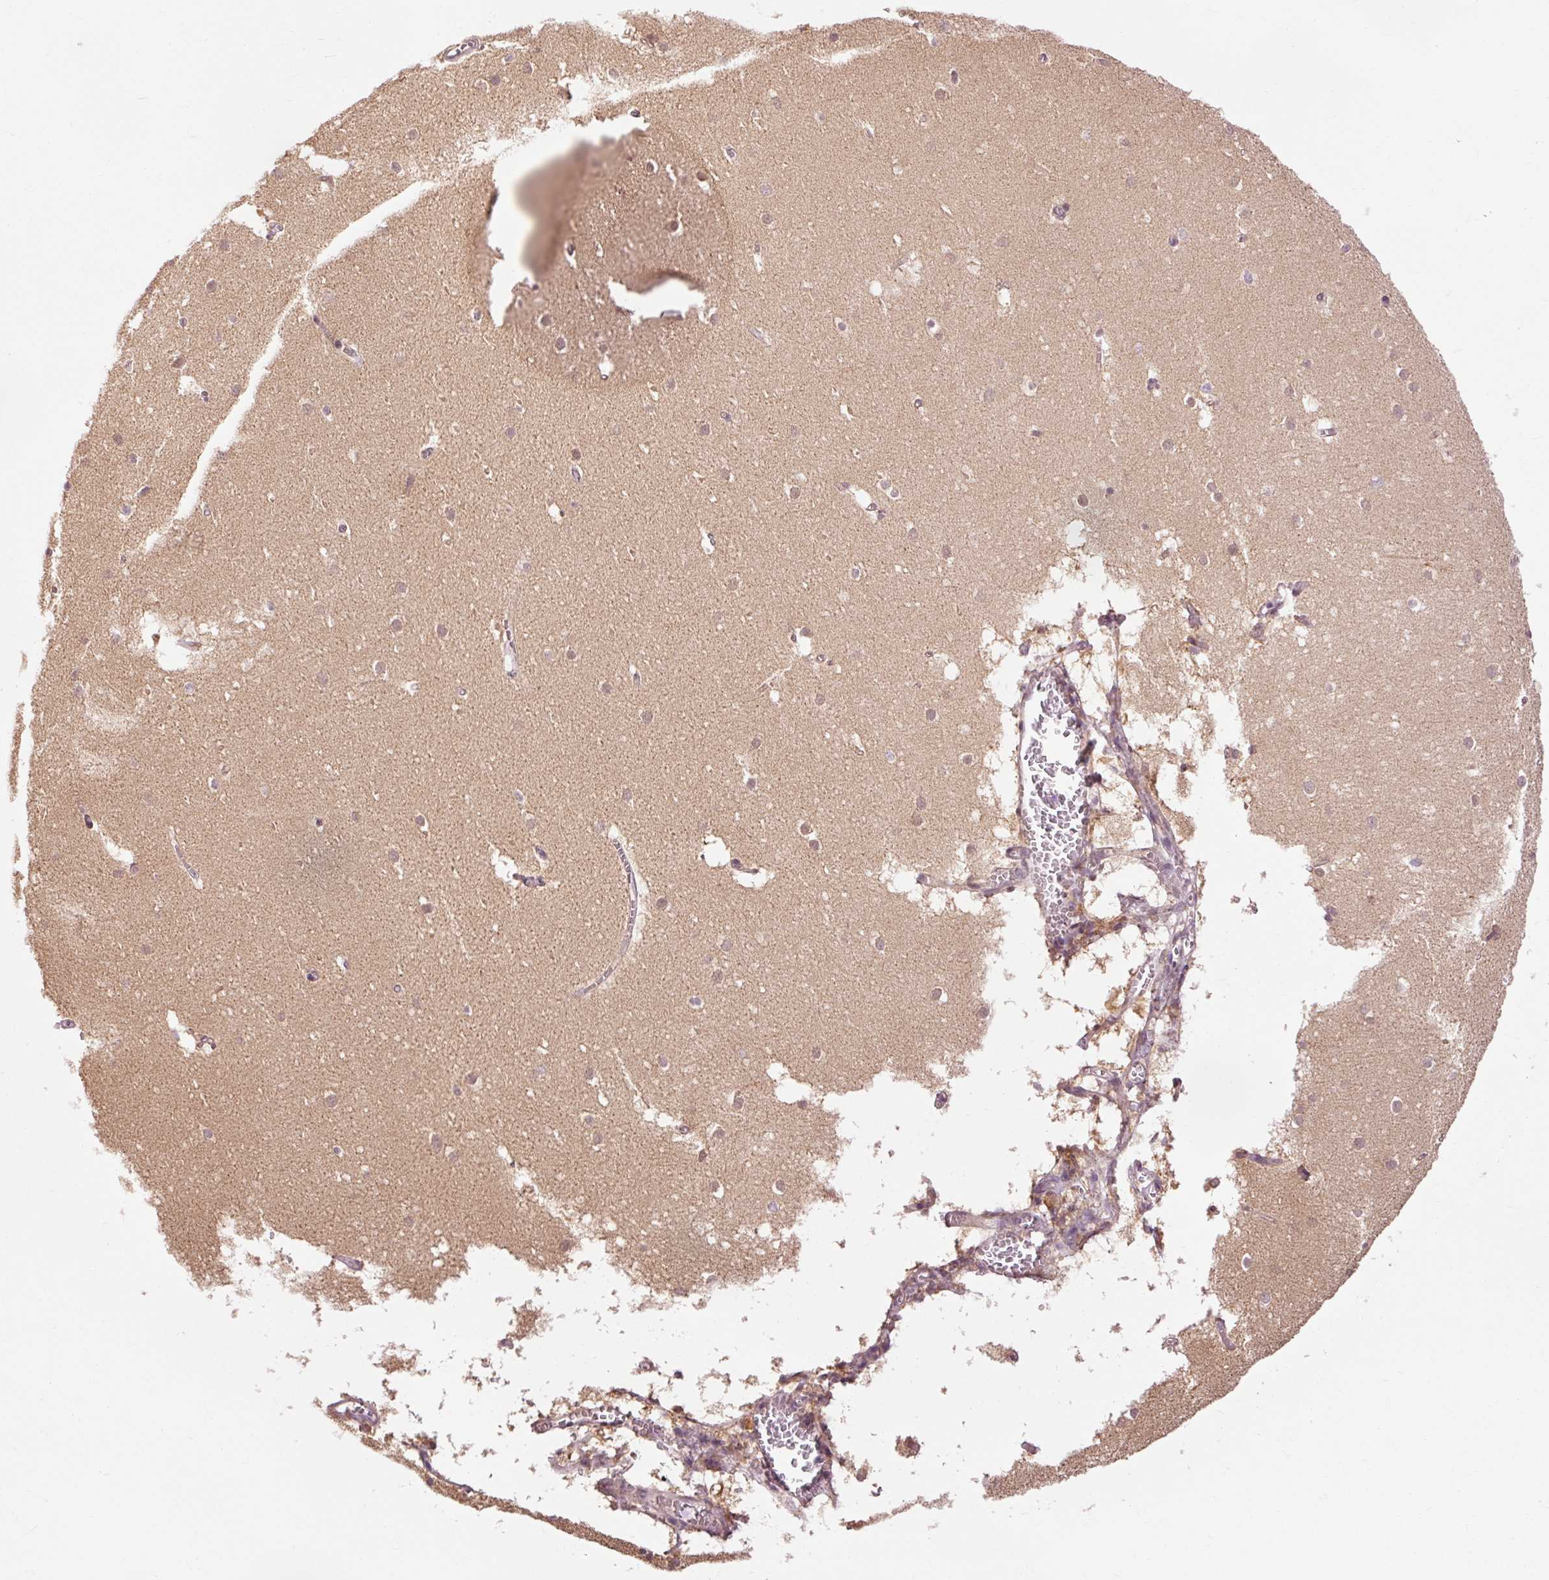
{"staining": {"intensity": "moderate", "quantity": ">75%", "location": "cytoplasmic/membranous"}, "tissue": "cerebellum", "cell_type": "Cells in granular layer", "image_type": "normal", "snomed": [{"axis": "morphology", "description": "Normal tissue, NOS"}, {"axis": "topography", "description": "Cerebellum"}], "caption": "Cells in granular layer exhibit moderate cytoplasmic/membranous positivity in about >75% of cells in unremarkable cerebellum.", "gene": "PRDX5", "patient": {"sex": "male", "age": 54}}